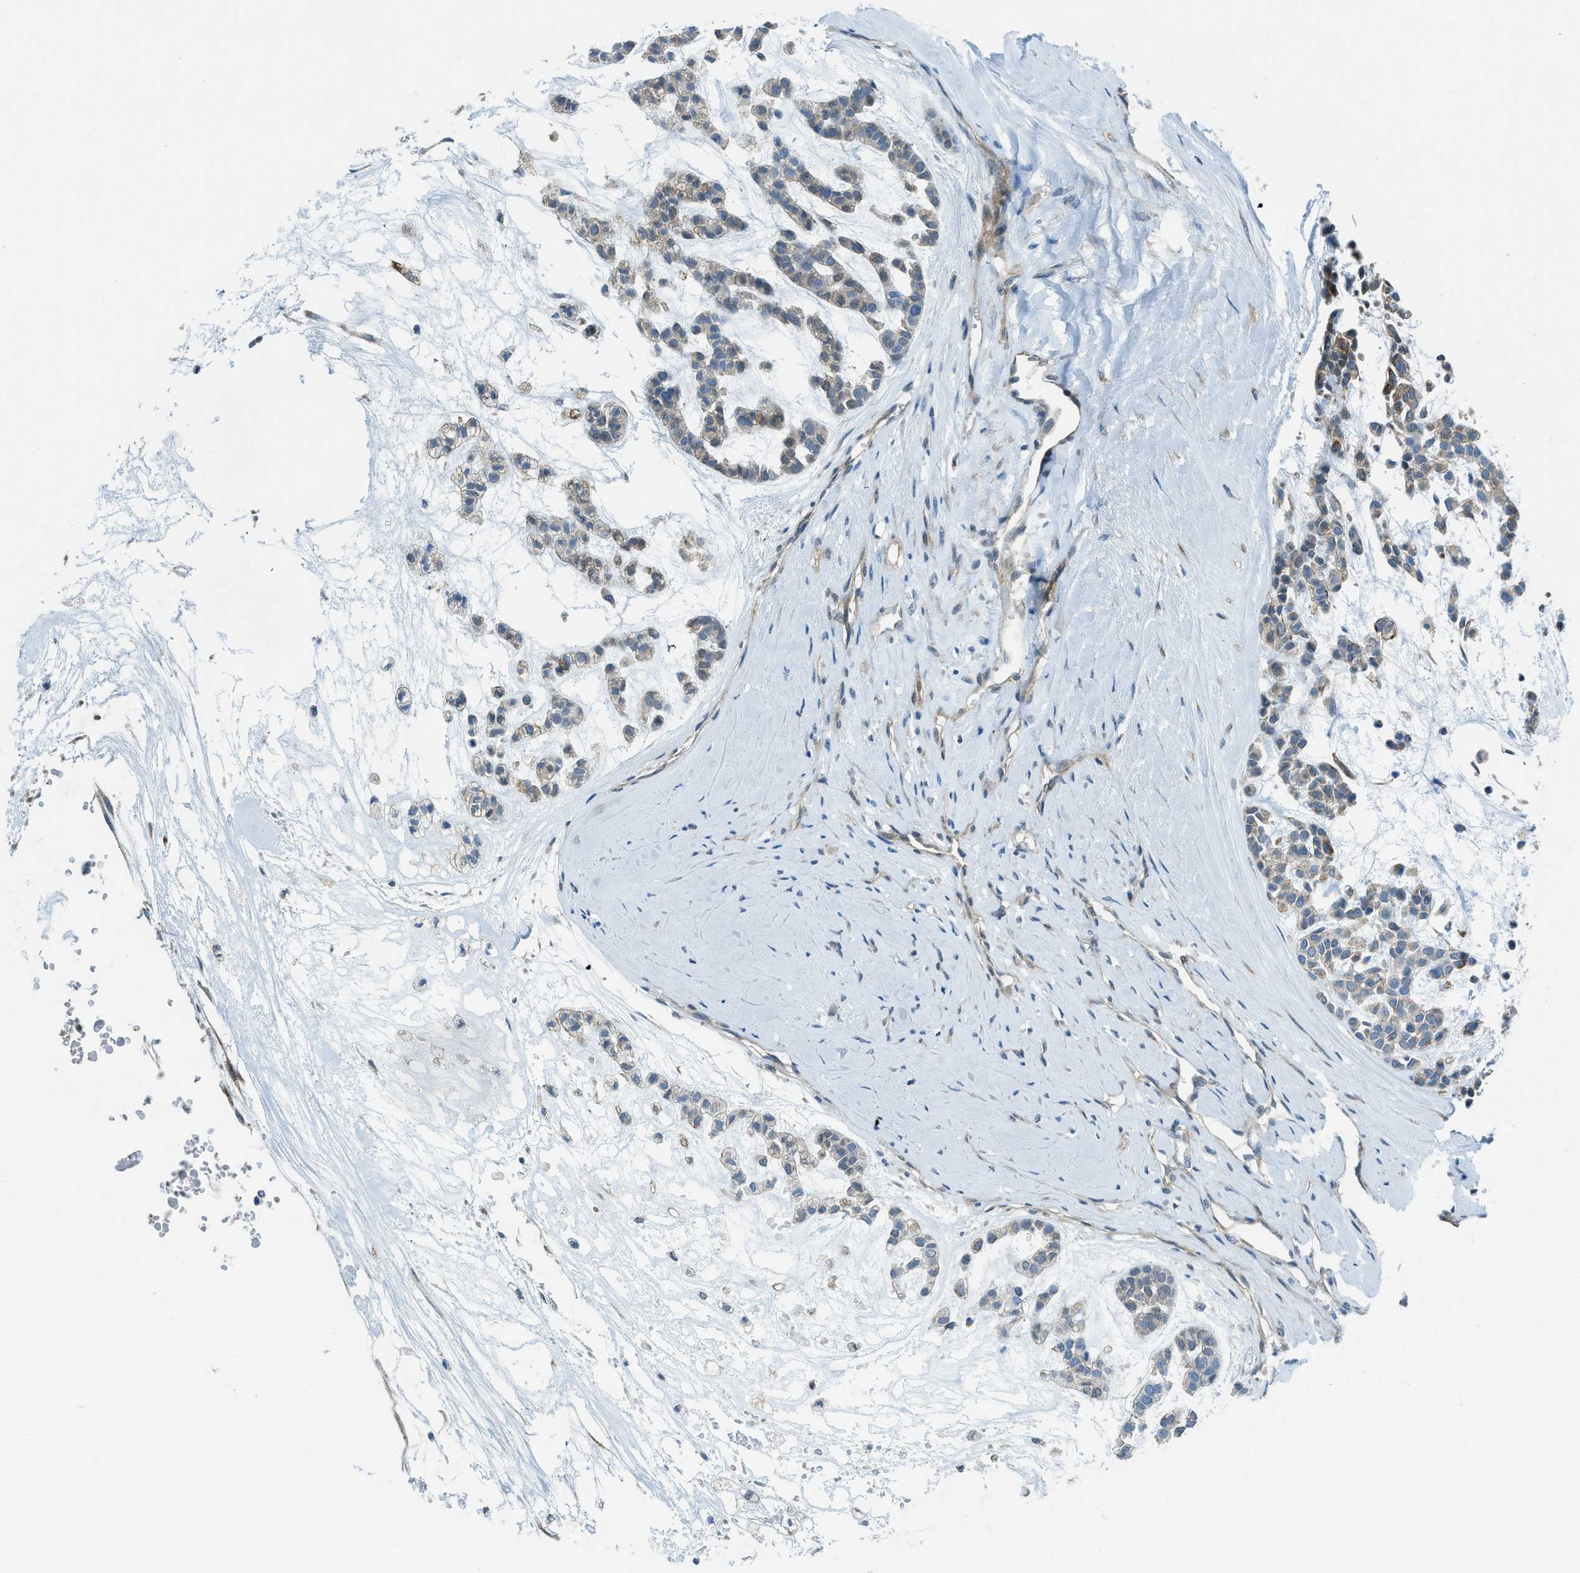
{"staining": {"intensity": "weak", "quantity": "<25%", "location": "cytoplasmic/membranous"}, "tissue": "head and neck cancer", "cell_type": "Tumor cells", "image_type": "cancer", "snomed": [{"axis": "morphology", "description": "Adenocarcinoma, NOS"}, {"axis": "morphology", "description": "Adenoma, NOS"}, {"axis": "topography", "description": "Head-Neck"}], "caption": "Head and neck cancer stained for a protein using IHC reveals no positivity tumor cells.", "gene": "PRKN", "patient": {"sex": "female", "age": 55}}